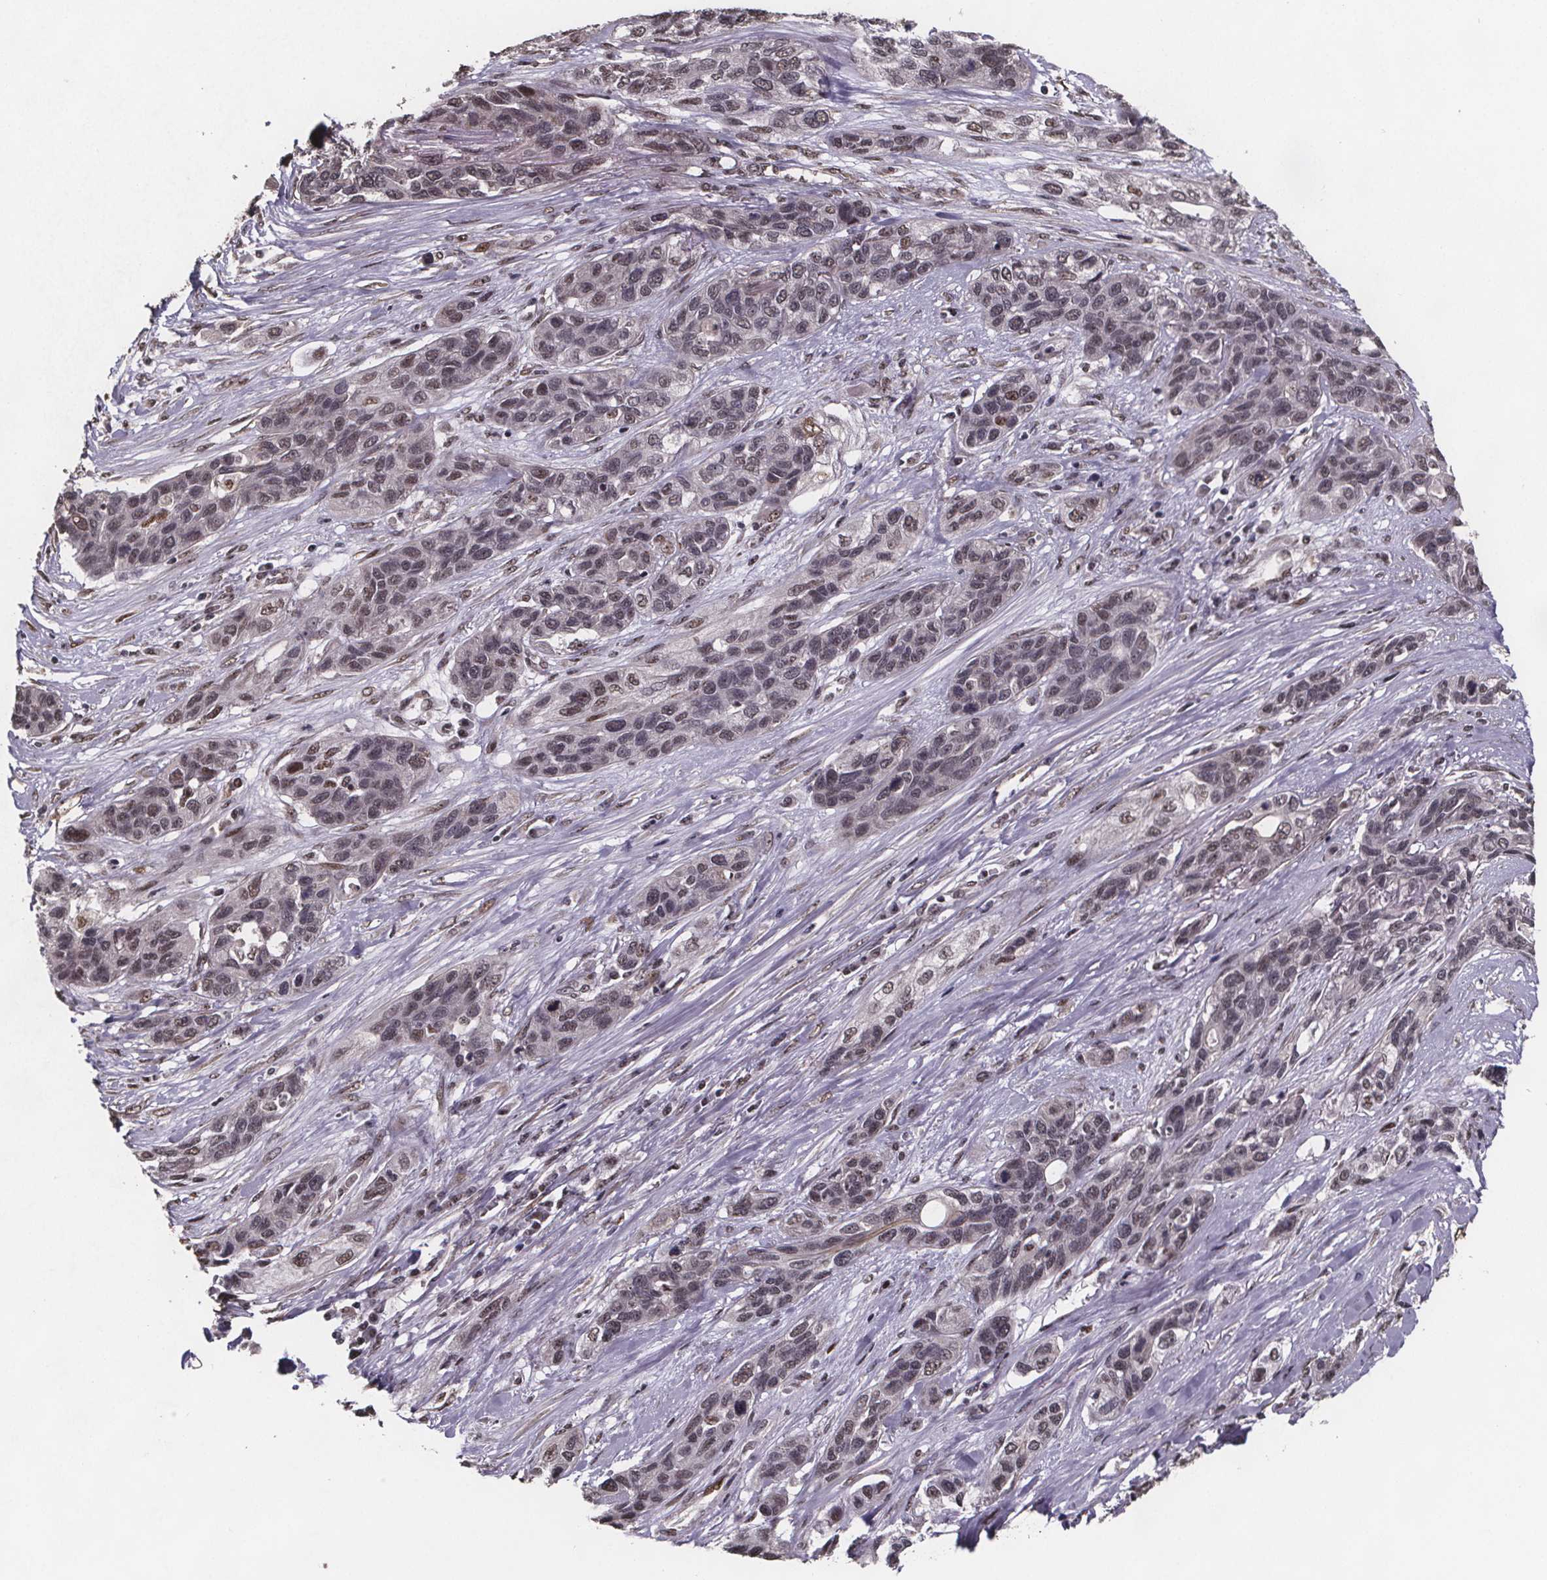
{"staining": {"intensity": "weak", "quantity": "25%-75%", "location": "nuclear"}, "tissue": "lung cancer", "cell_type": "Tumor cells", "image_type": "cancer", "snomed": [{"axis": "morphology", "description": "Squamous cell carcinoma, NOS"}, {"axis": "topography", "description": "Lung"}], "caption": "Squamous cell carcinoma (lung) stained with a protein marker exhibits weak staining in tumor cells.", "gene": "U2SURP", "patient": {"sex": "female", "age": 70}}